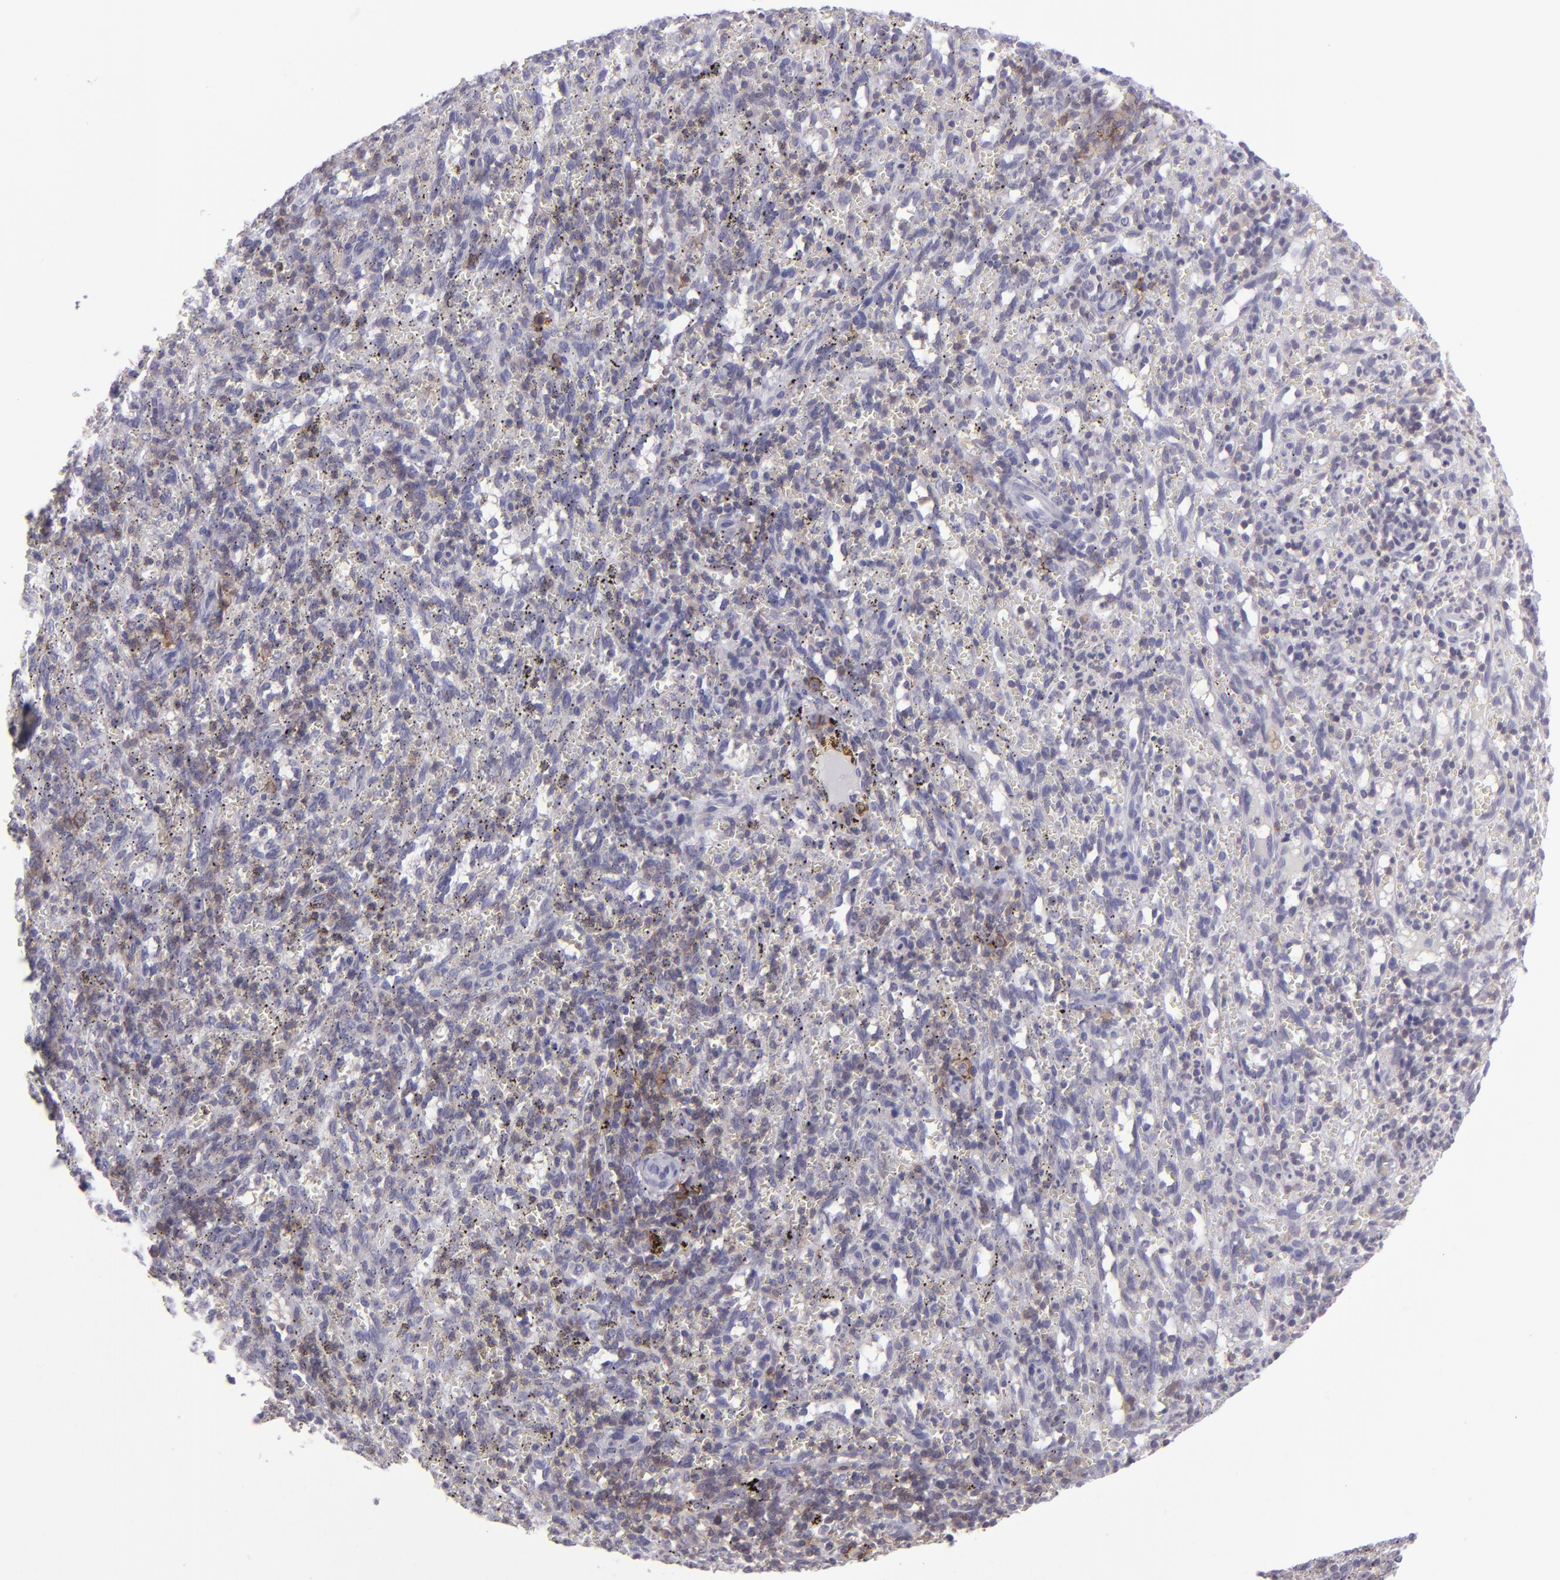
{"staining": {"intensity": "weak", "quantity": "<25%", "location": "cytoplasmic/membranous"}, "tissue": "spleen", "cell_type": "Cells in red pulp", "image_type": "normal", "snomed": [{"axis": "morphology", "description": "Normal tissue, NOS"}, {"axis": "topography", "description": "Spleen"}], "caption": "A high-resolution photomicrograph shows immunohistochemistry (IHC) staining of unremarkable spleen, which exhibits no significant staining in cells in red pulp.", "gene": "CD48", "patient": {"sex": "female", "age": 10}}